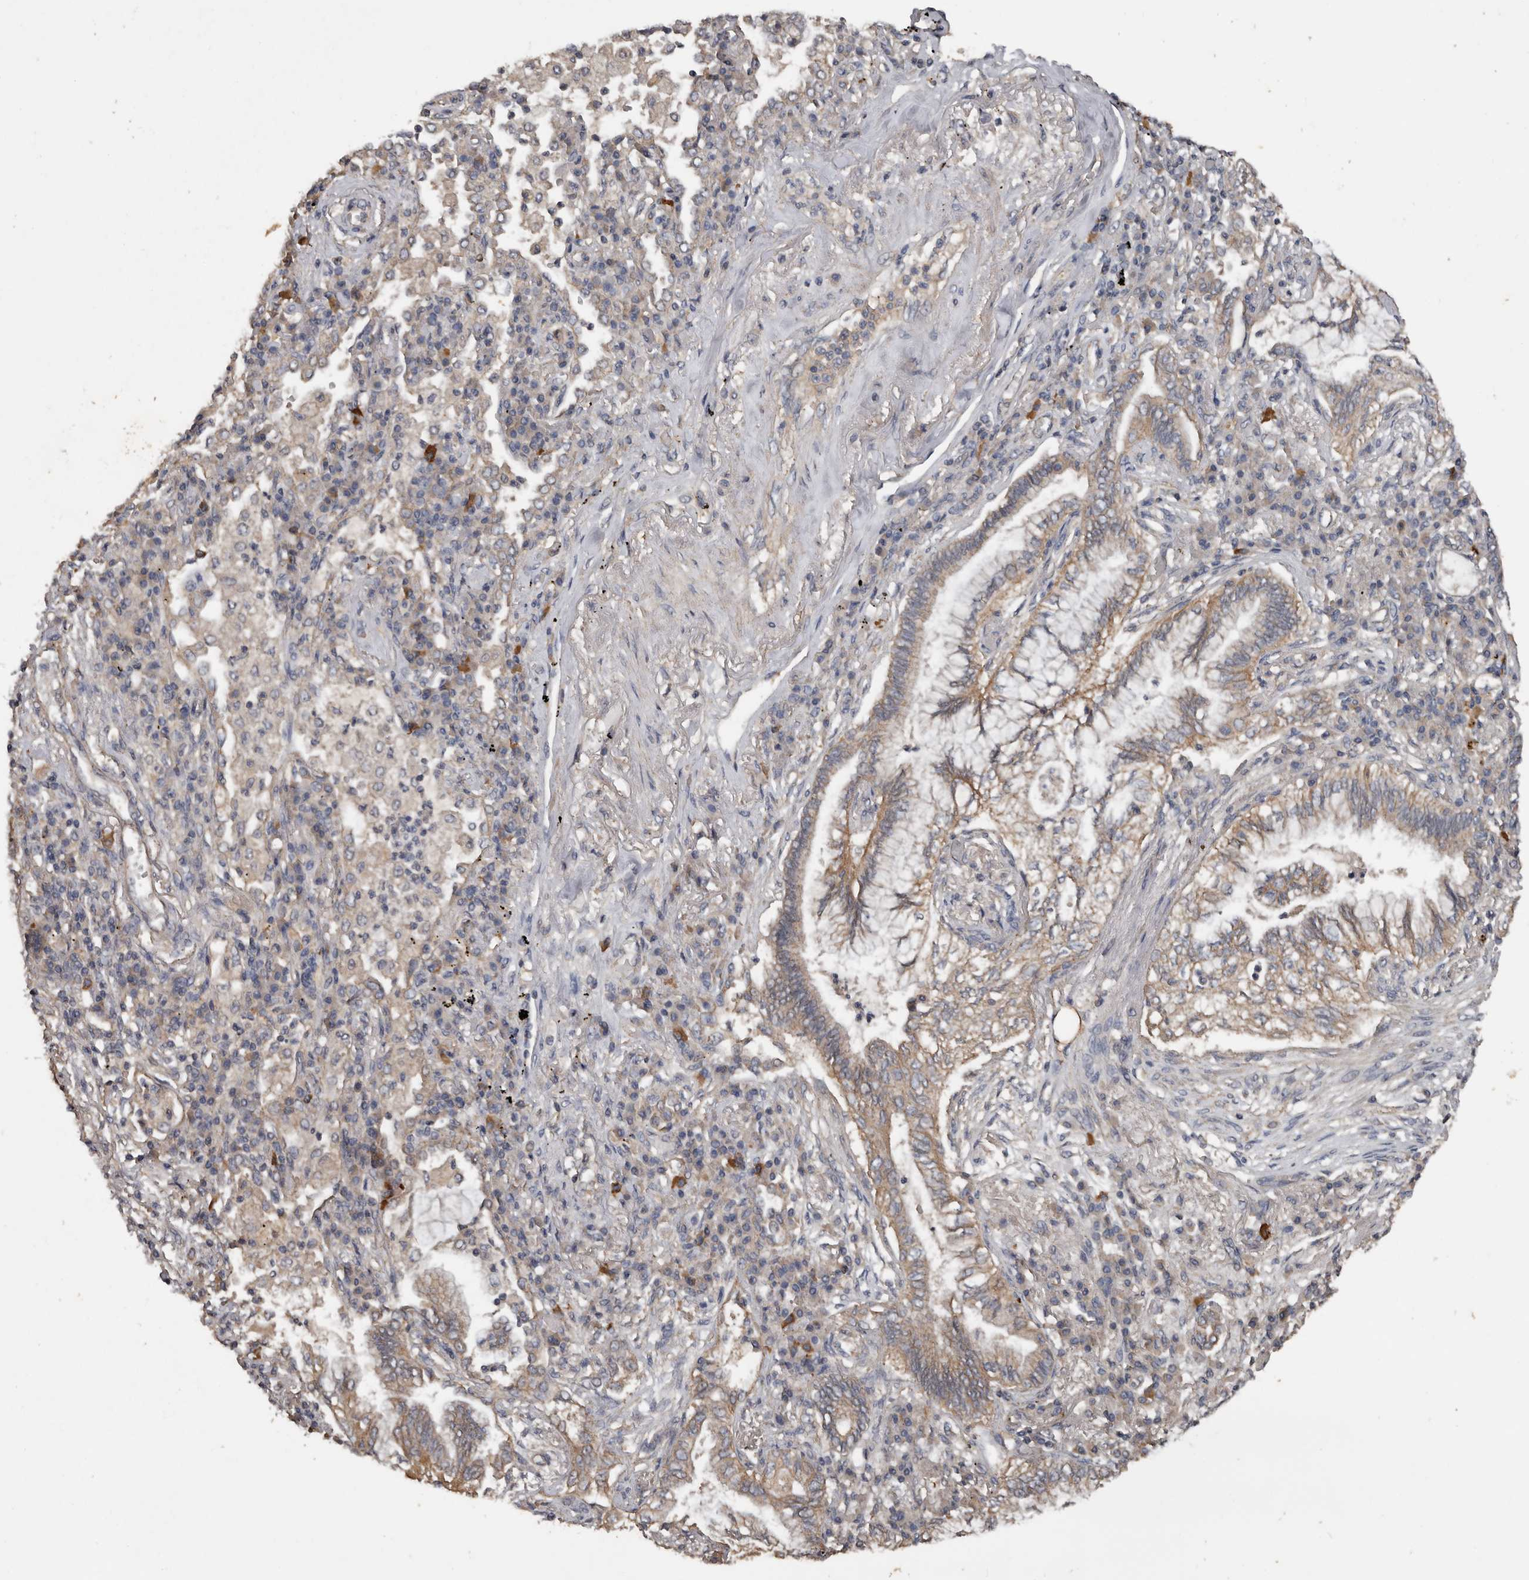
{"staining": {"intensity": "moderate", "quantity": "25%-75%", "location": "cytoplasmic/membranous"}, "tissue": "bronchus", "cell_type": "Respiratory epithelial cells", "image_type": "normal", "snomed": [{"axis": "morphology", "description": "Normal tissue, NOS"}, {"axis": "morphology", "description": "Adenocarcinoma, NOS"}, {"axis": "topography", "description": "Bronchus"}, {"axis": "topography", "description": "Lung"}], "caption": "High-power microscopy captured an immunohistochemistry (IHC) image of benign bronchus, revealing moderate cytoplasmic/membranous staining in about 25%-75% of respiratory epithelial cells.", "gene": "HYAL4", "patient": {"sex": "female", "age": 70}}